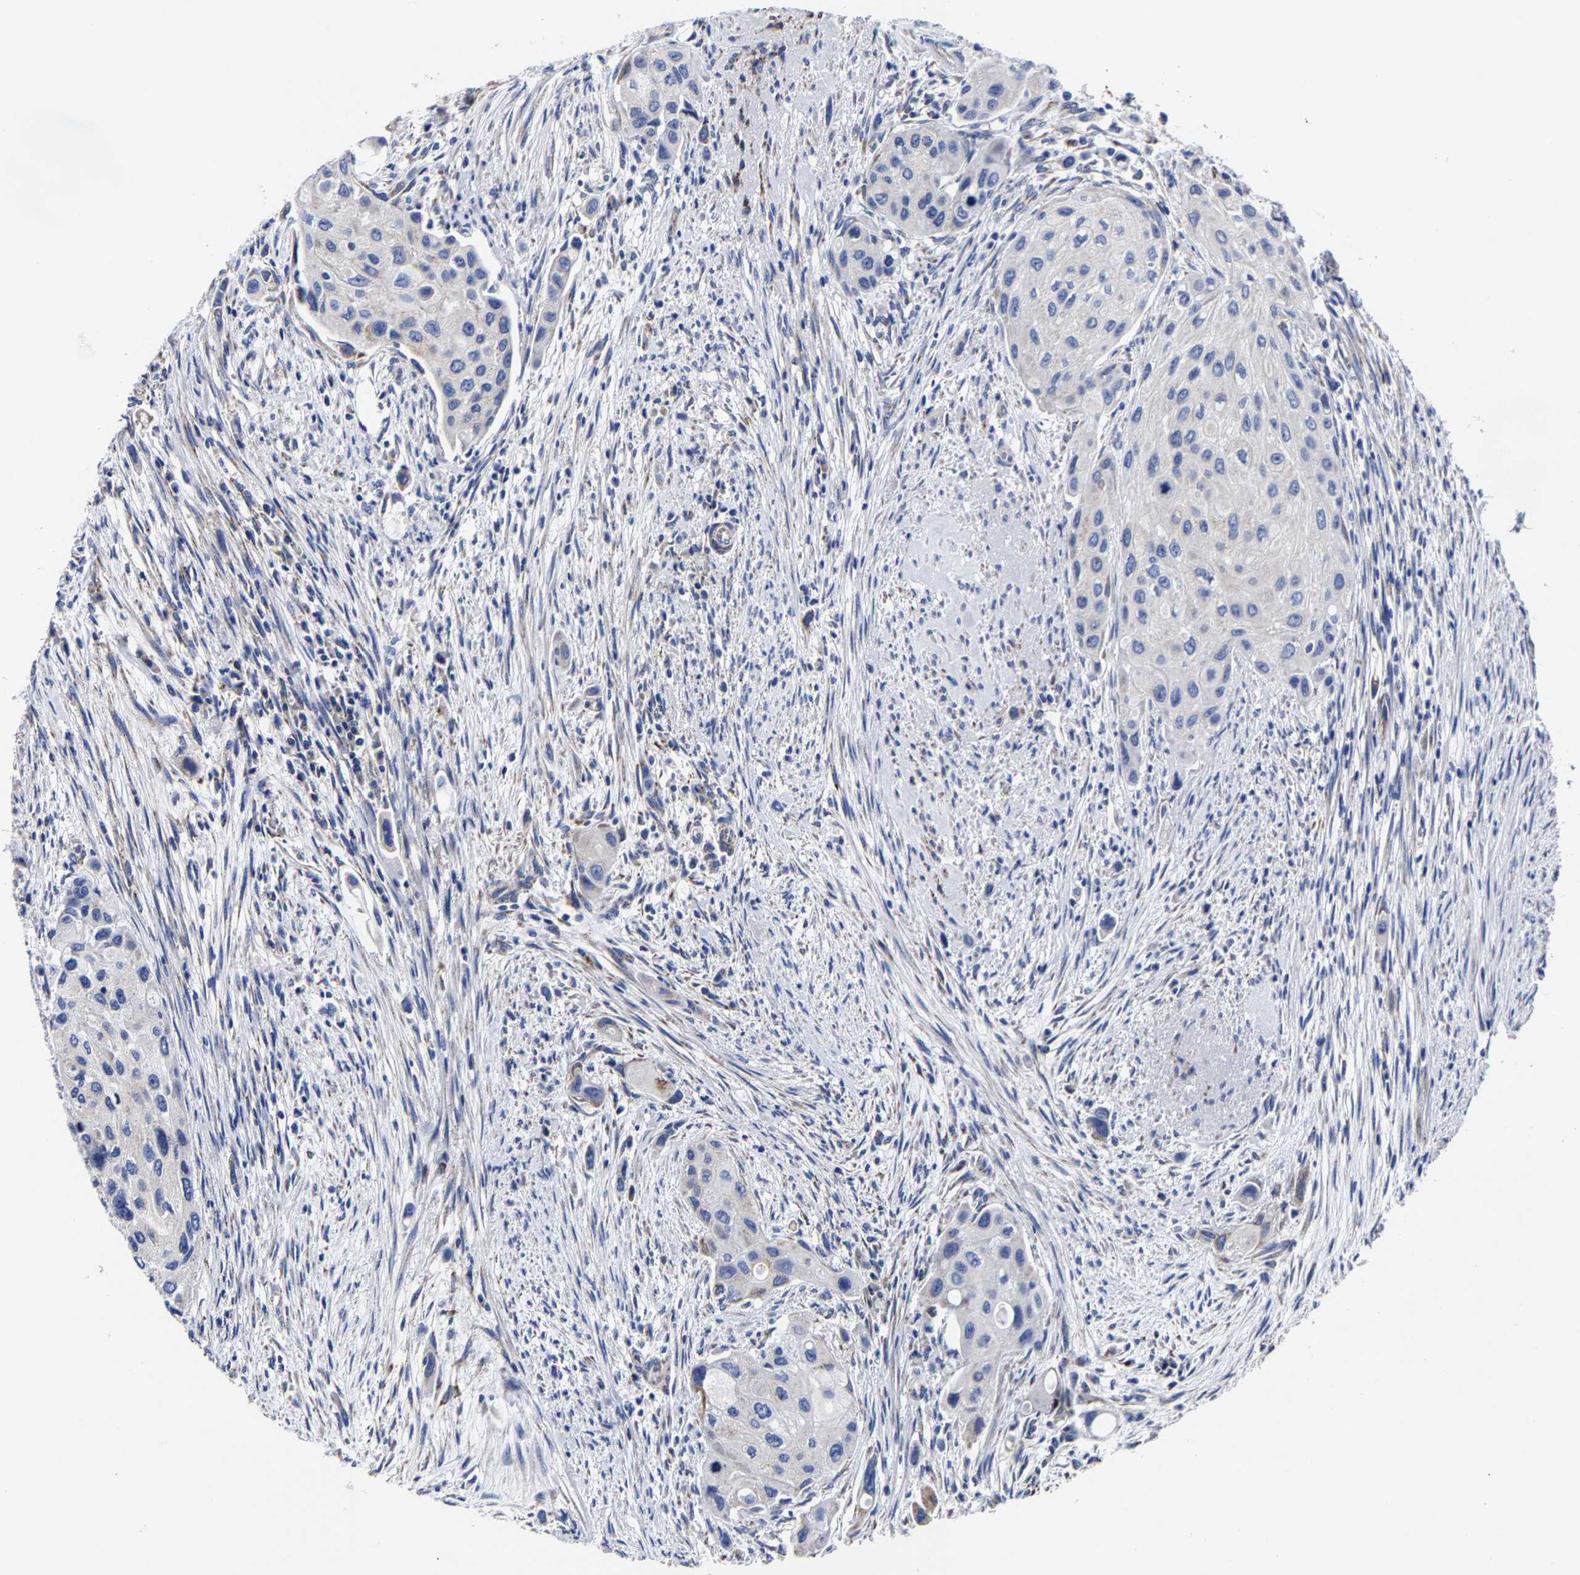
{"staining": {"intensity": "negative", "quantity": "none", "location": "none"}, "tissue": "urothelial cancer", "cell_type": "Tumor cells", "image_type": "cancer", "snomed": [{"axis": "morphology", "description": "Urothelial carcinoma, High grade"}, {"axis": "topography", "description": "Urinary bladder"}], "caption": "A photomicrograph of human urothelial carcinoma (high-grade) is negative for staining in tumor cells.", "gene": "AASS", "patient": {"sex": "female", "age": 56}}